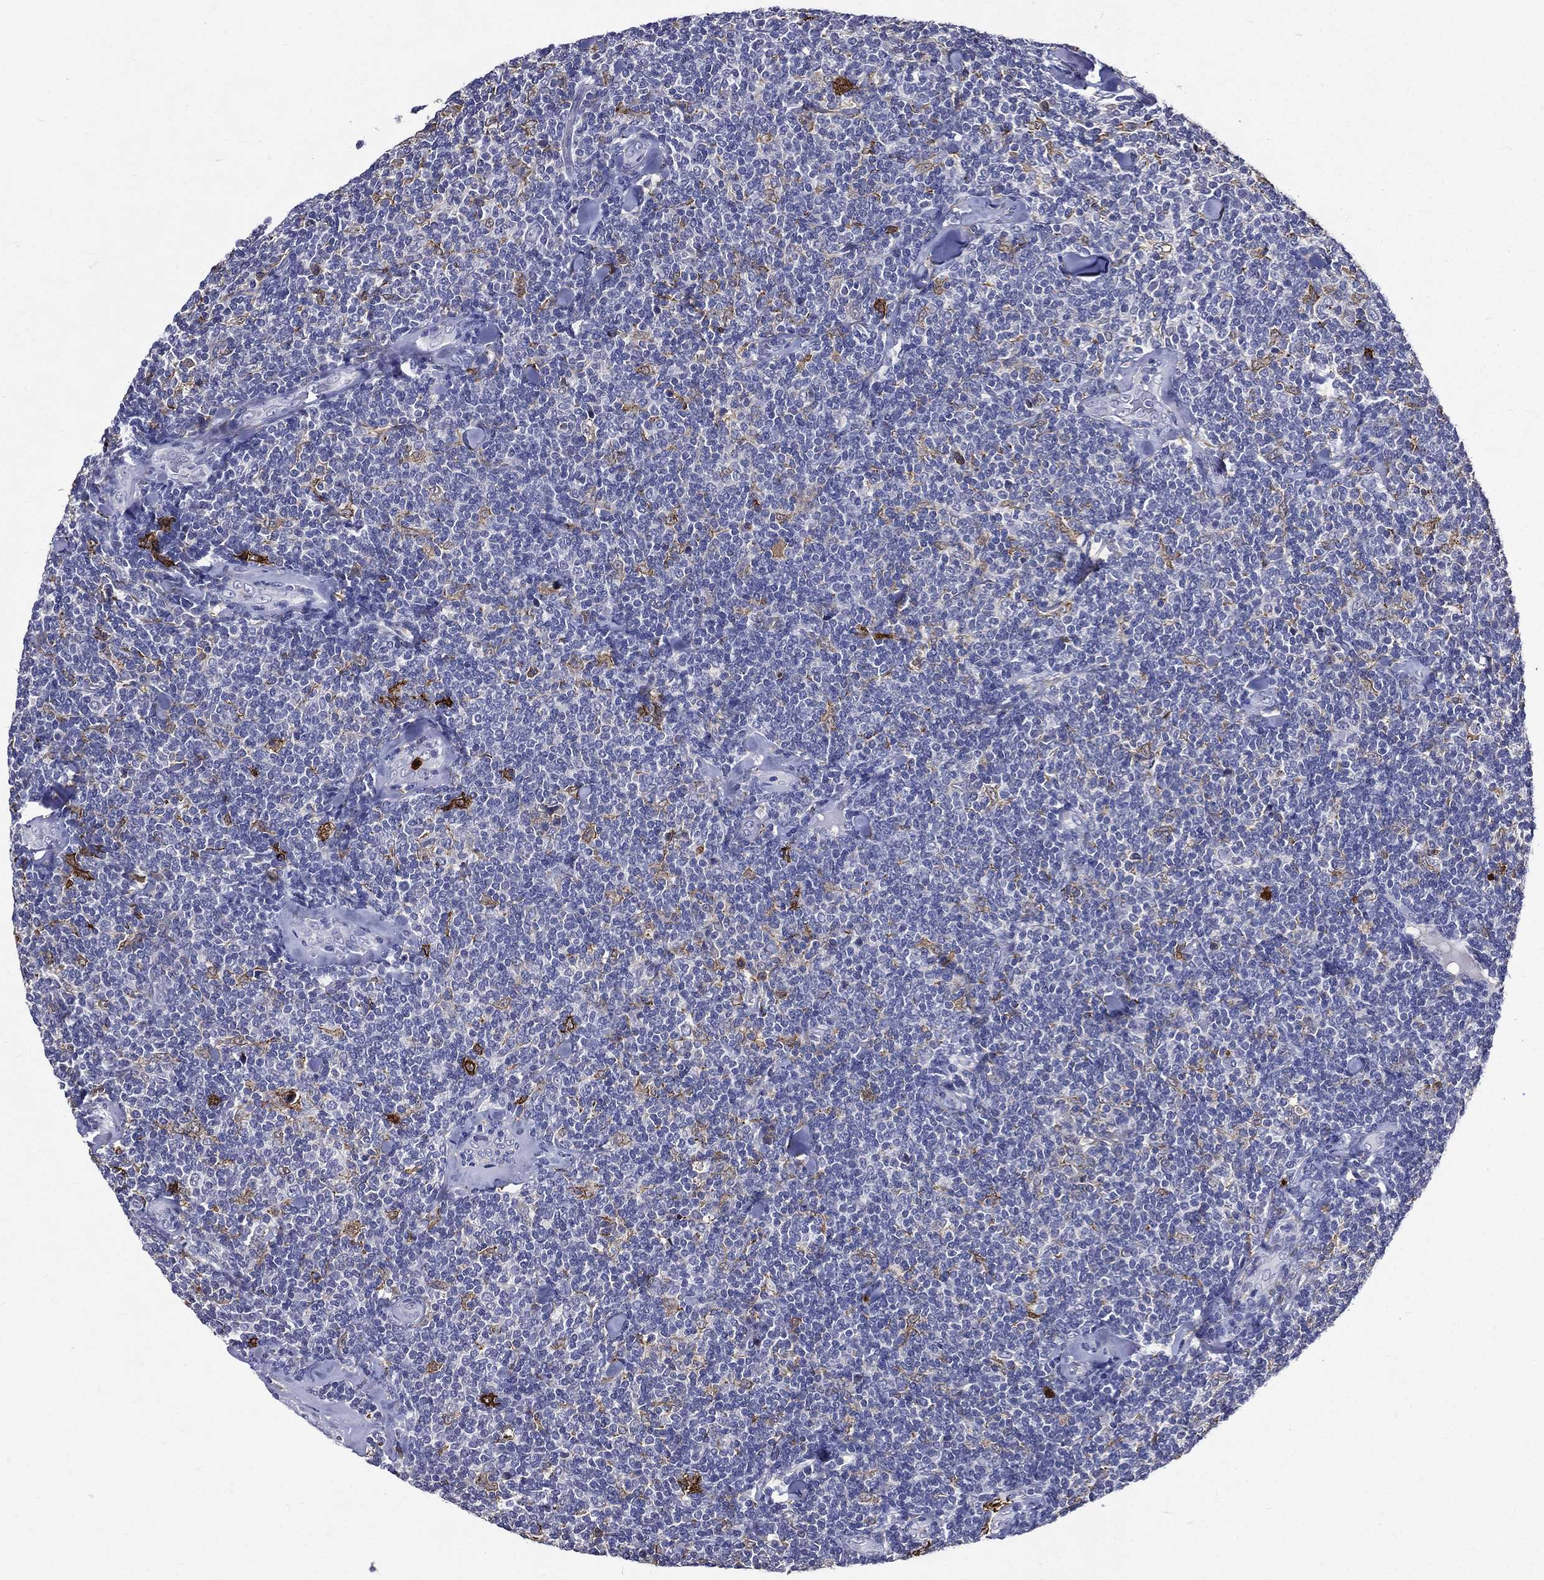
{"staining": {"intensity": "negative", "quantity": "none", "location": "none"}, "tissue": "lymphoma", "cell_type": "Tumor cells", "image_type": "cancer", "snomed": [{"axis": "morphology", "description": "Malignant lymphoma, non-Hodgkin's type, Low grade"}, {"axis": "topography", "description": "Lymph node"}], "caption": "Photomicrograph shows no significant protein staining in tumor cells of lymphoma. (DAB immunohistochemistry with hematoxylin counter stain).", "gene": "GPR171", "patient": {"sex": "female", "age": 56}}